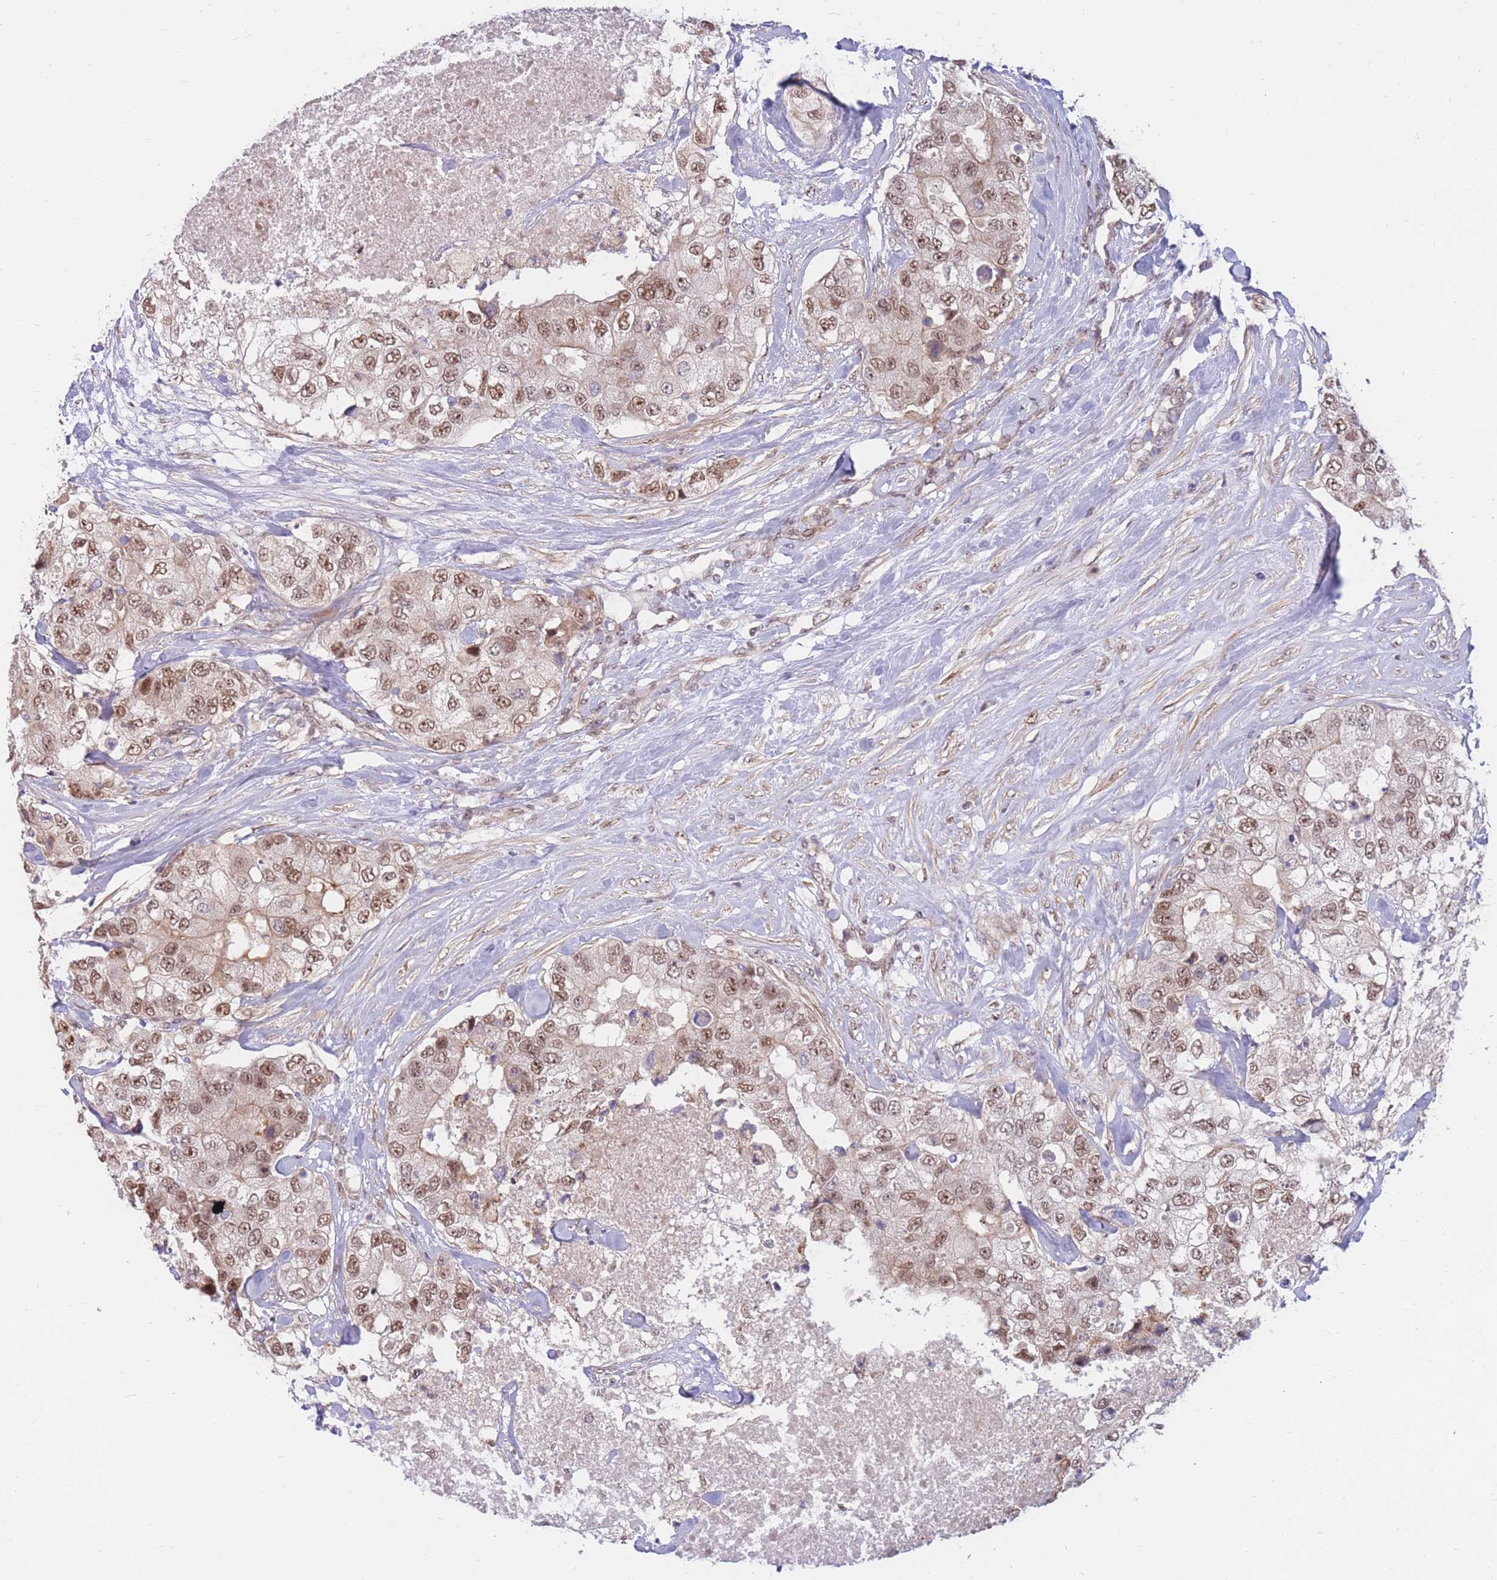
{"staining": {"intensity": "moderate", "quantity": ">75%", "location": "nuclear"}, "tissue": "breast cancer", "cell_type": "Tumor cells", "image_type": "cancer", "snomed": [{"axis": "morphology", "description": "Duct carcinoma"}, {"axis": "topography", "description": "Breast"}], "caption": "Tumor cells demonstrate medium levels of moderate nuclear positivity in about >75% of cells in human breast cancer (invasive ductal carcinoma).", "gene": "ERICH6B", "patient": {"sex": "female", "age": 62}}